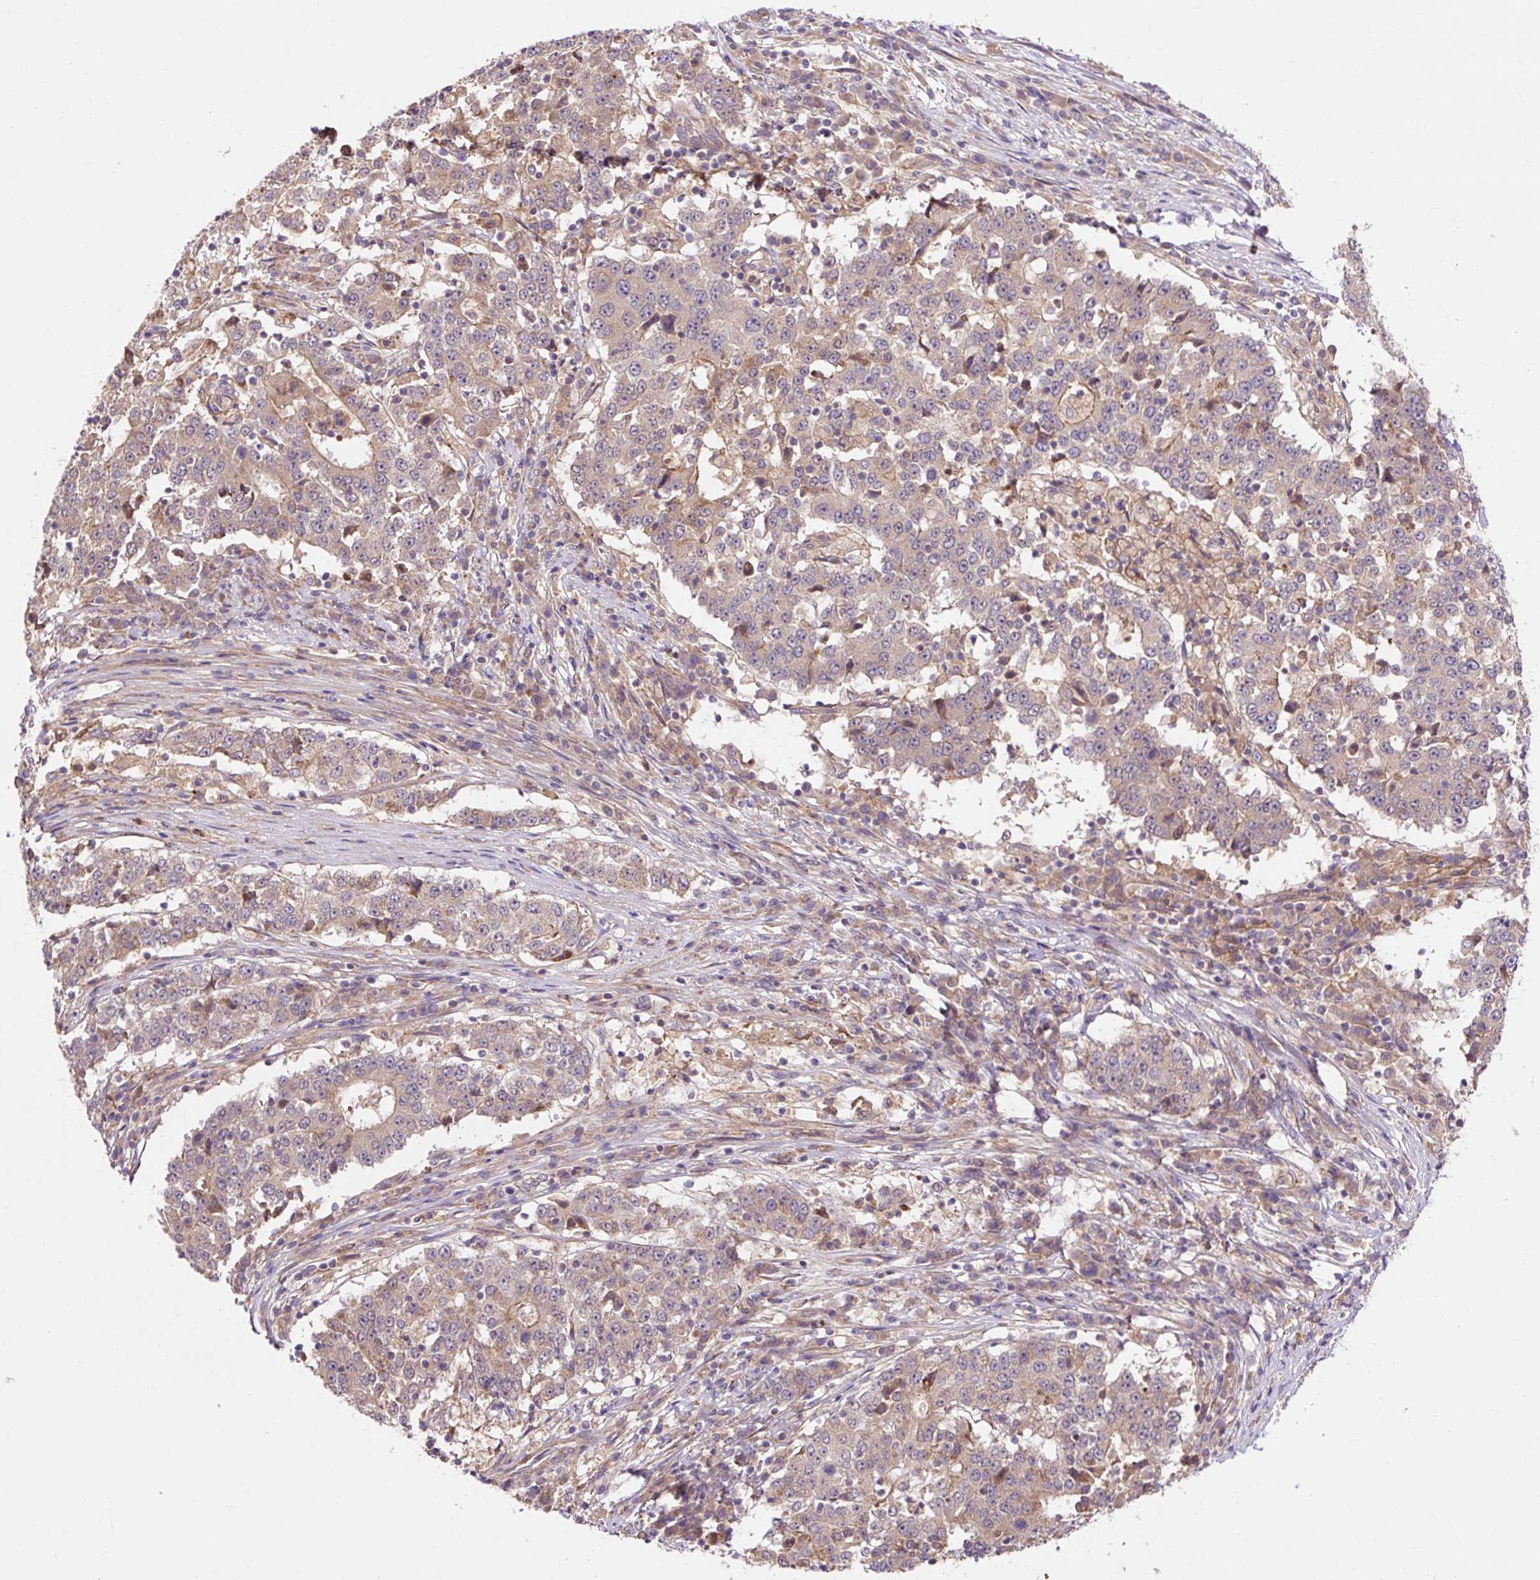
{"staining": {"intensity": "weak", "quantity": "25%-75%", "location": "cytoplasmic/membranous"}, "tissue": "stomach cancer", "cell_type": "Tumor cells", "image_type": "cancer", "snomed": [{"axis": "morphology", "description": "Adenocarcinoma, NOS"}, {"axis": "topography", "description": "Stomach"}], "caption": "Weak cytoplasmic/membranous protein staining is identified in about 25%-75% of tumor cells in stomach cancer (adenocarcinoma).", "gene": "TRIAP1", "patient": {"sex": "male", "age": 59}}